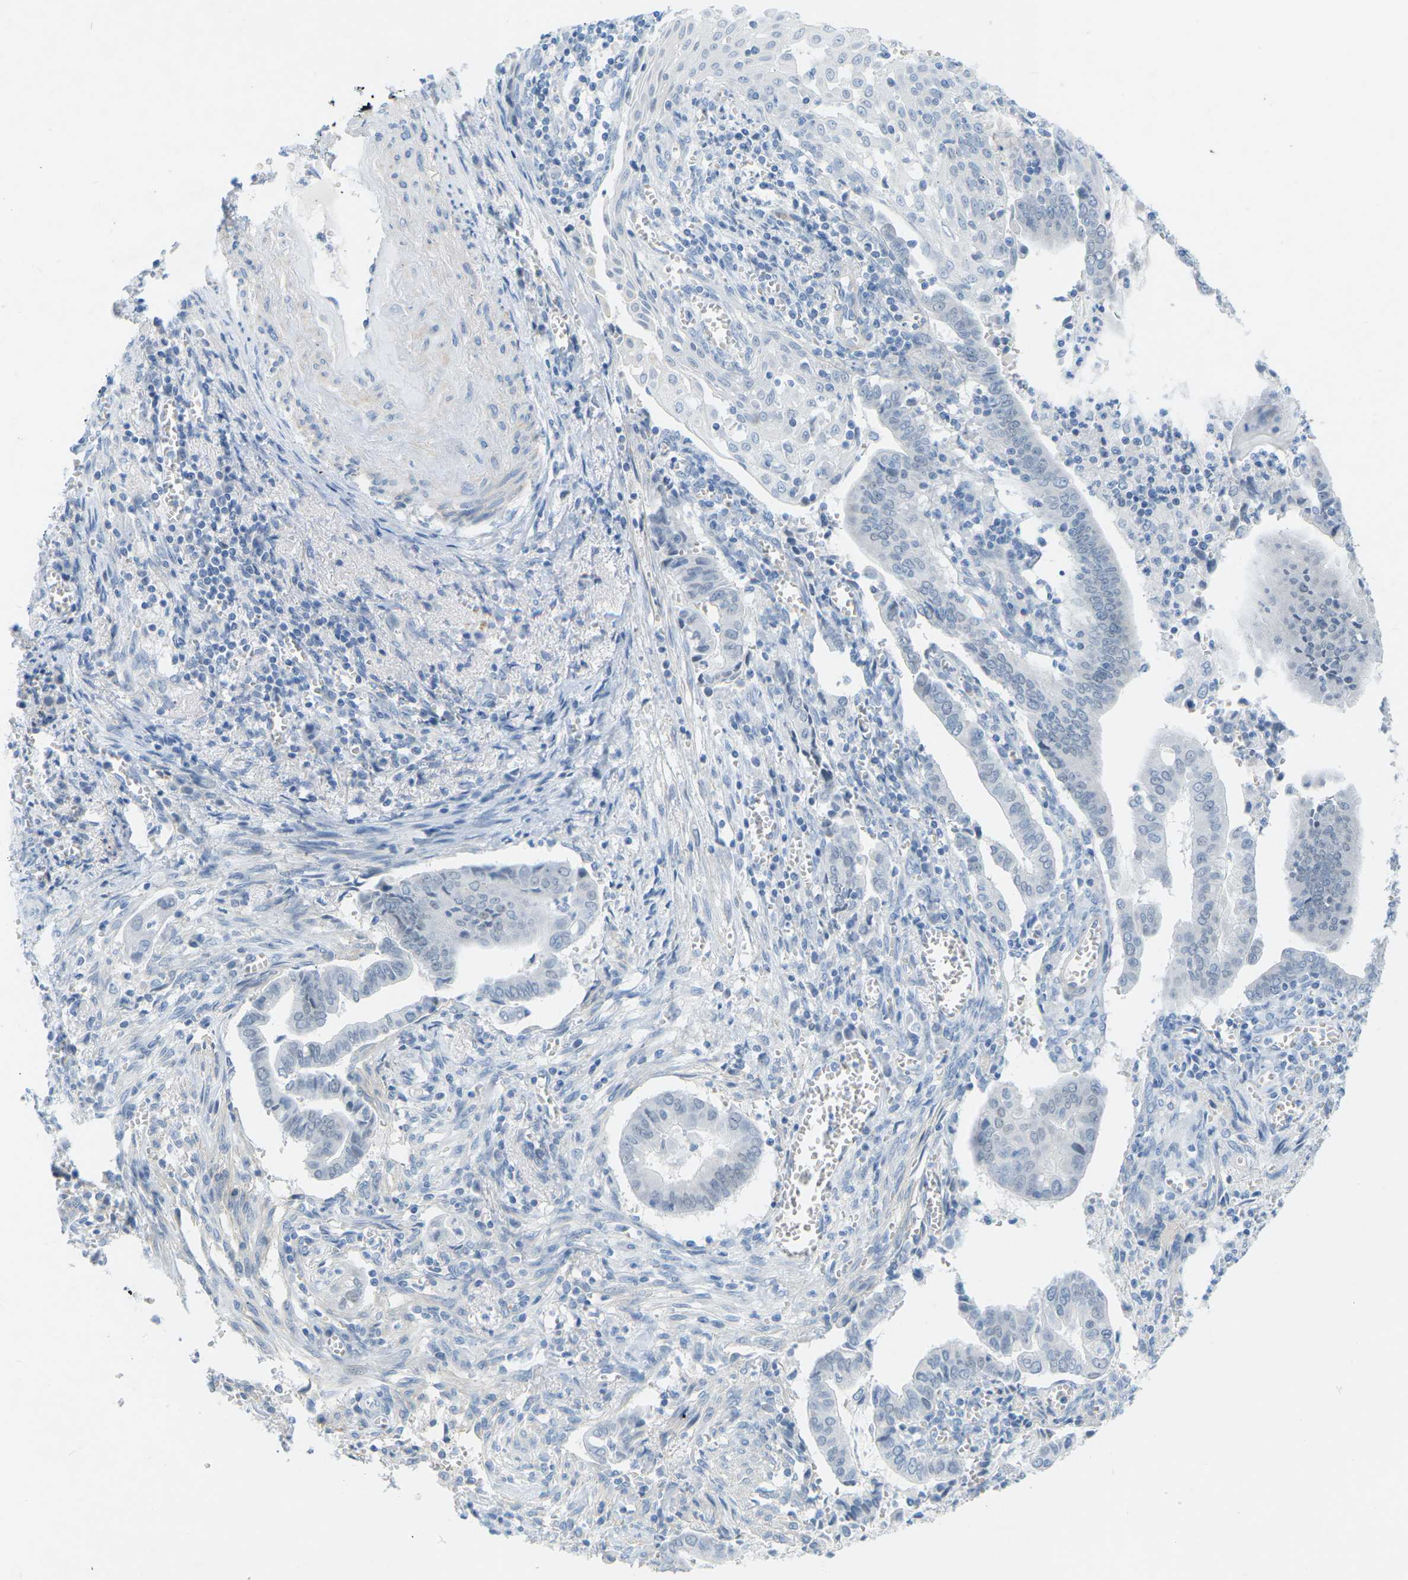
{"staining": {"intensity": "negative", "quantity": "none", "location": "none"}, "tissue": "cervical cancer", "cell_type": "Tumor cells", "image_type": "cancer", "snomed": [{"axis": "morphology", "description": "Adenocarcinoma, NOS"}, {"axis": "topography", "description": "Cervix"}], "caption": "DAB immunohistochemical staining of human cervical cancer demonstrates no significant positivity in tumor cells.", "gene": "HLTF", "patient": {"sex": "female", "age": 44}}